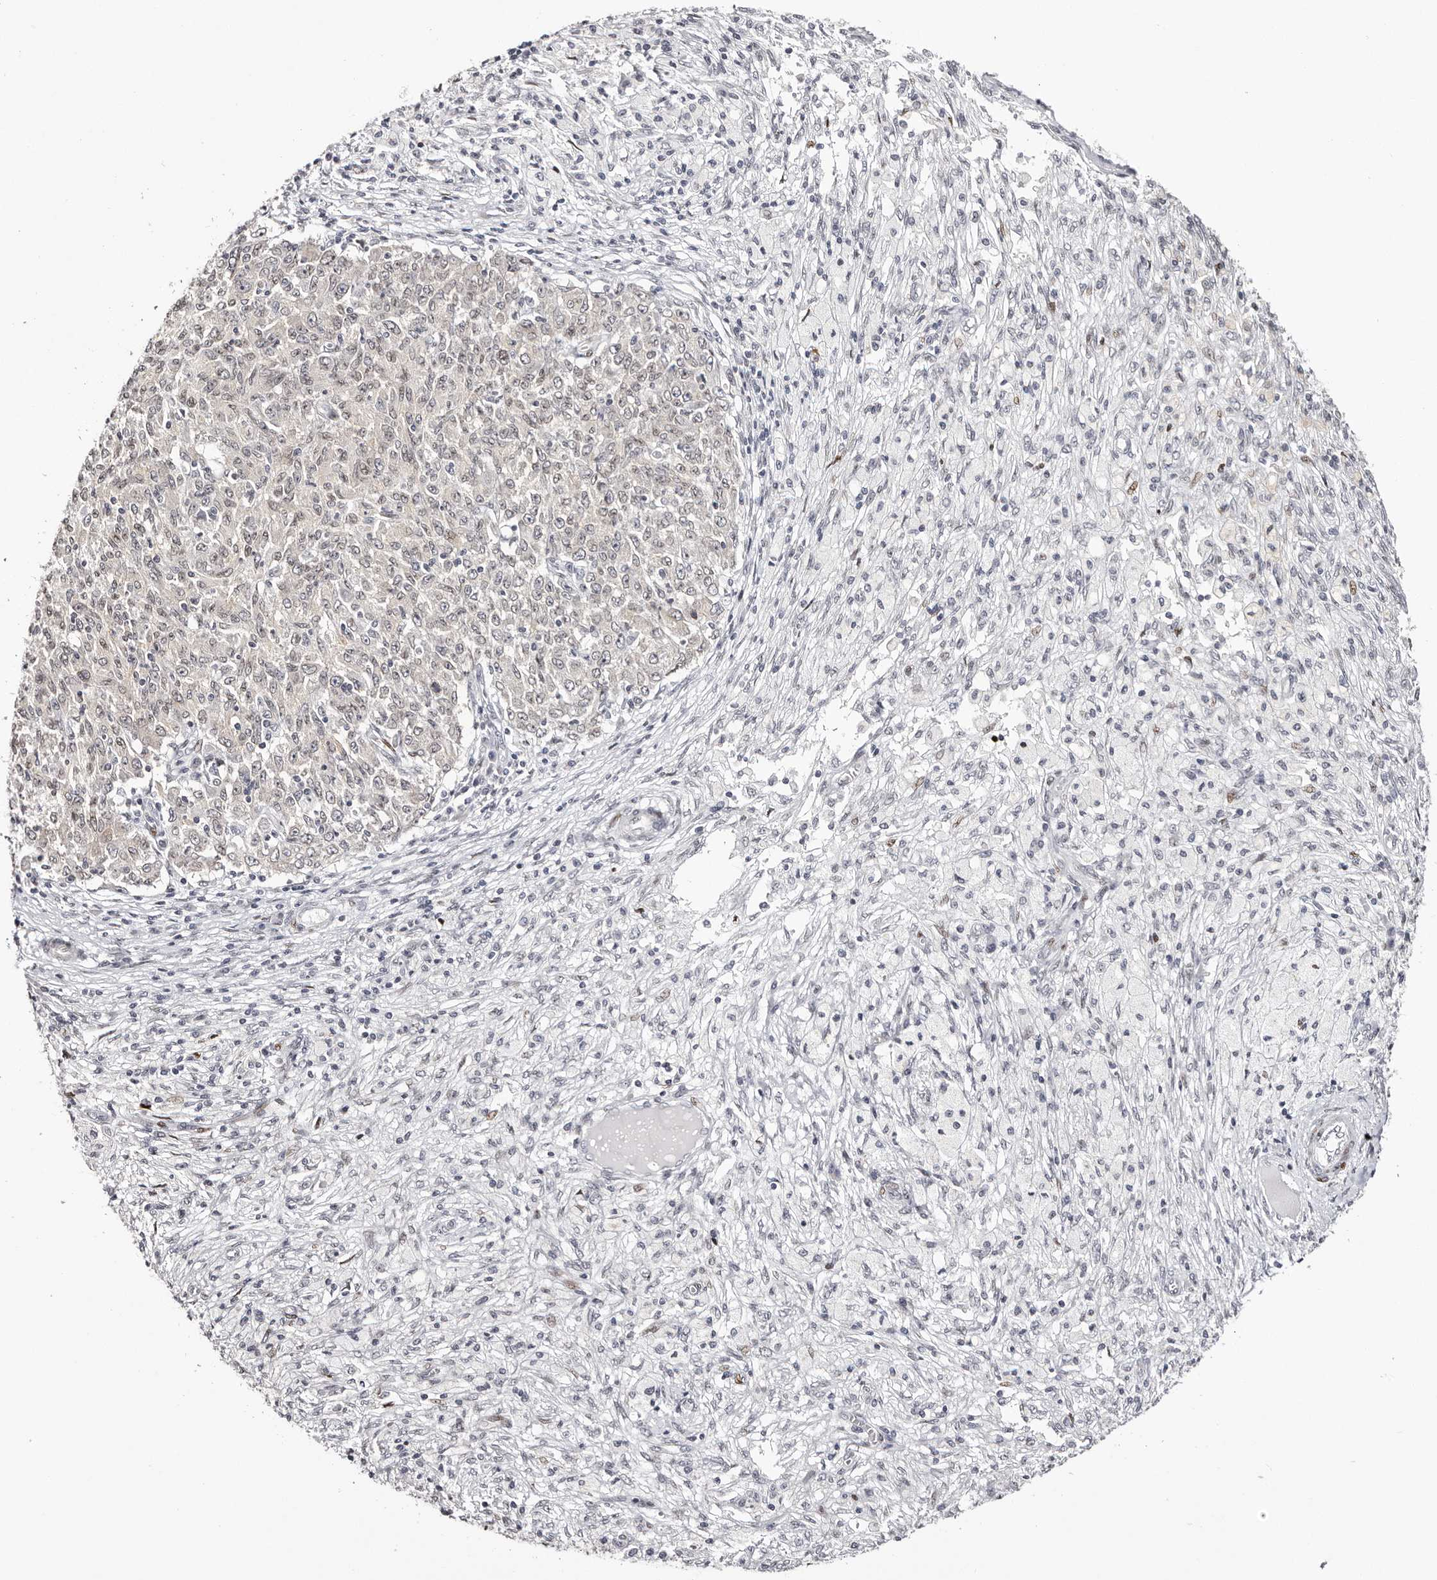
{"staining": {"intensity": "weak", "quantity": "25%-75%", "location": "cytoplasmic/membranous,nuclear"}, "tissue": "ovarian cancer", "cell_type": "Tumor cells", "image_type": "cancer", "snomed": [{"axis": "morphology", "description": "Carcinoma, endometroid"}, {"axis": "topography", "description": "Ovary"}], "caption": "Ovarian endometroid carcinoma stained with a protein marker shows weak staining in tumor cells.", "gene": "NUP153", "patient": {"sex": "female", "age": 42}}